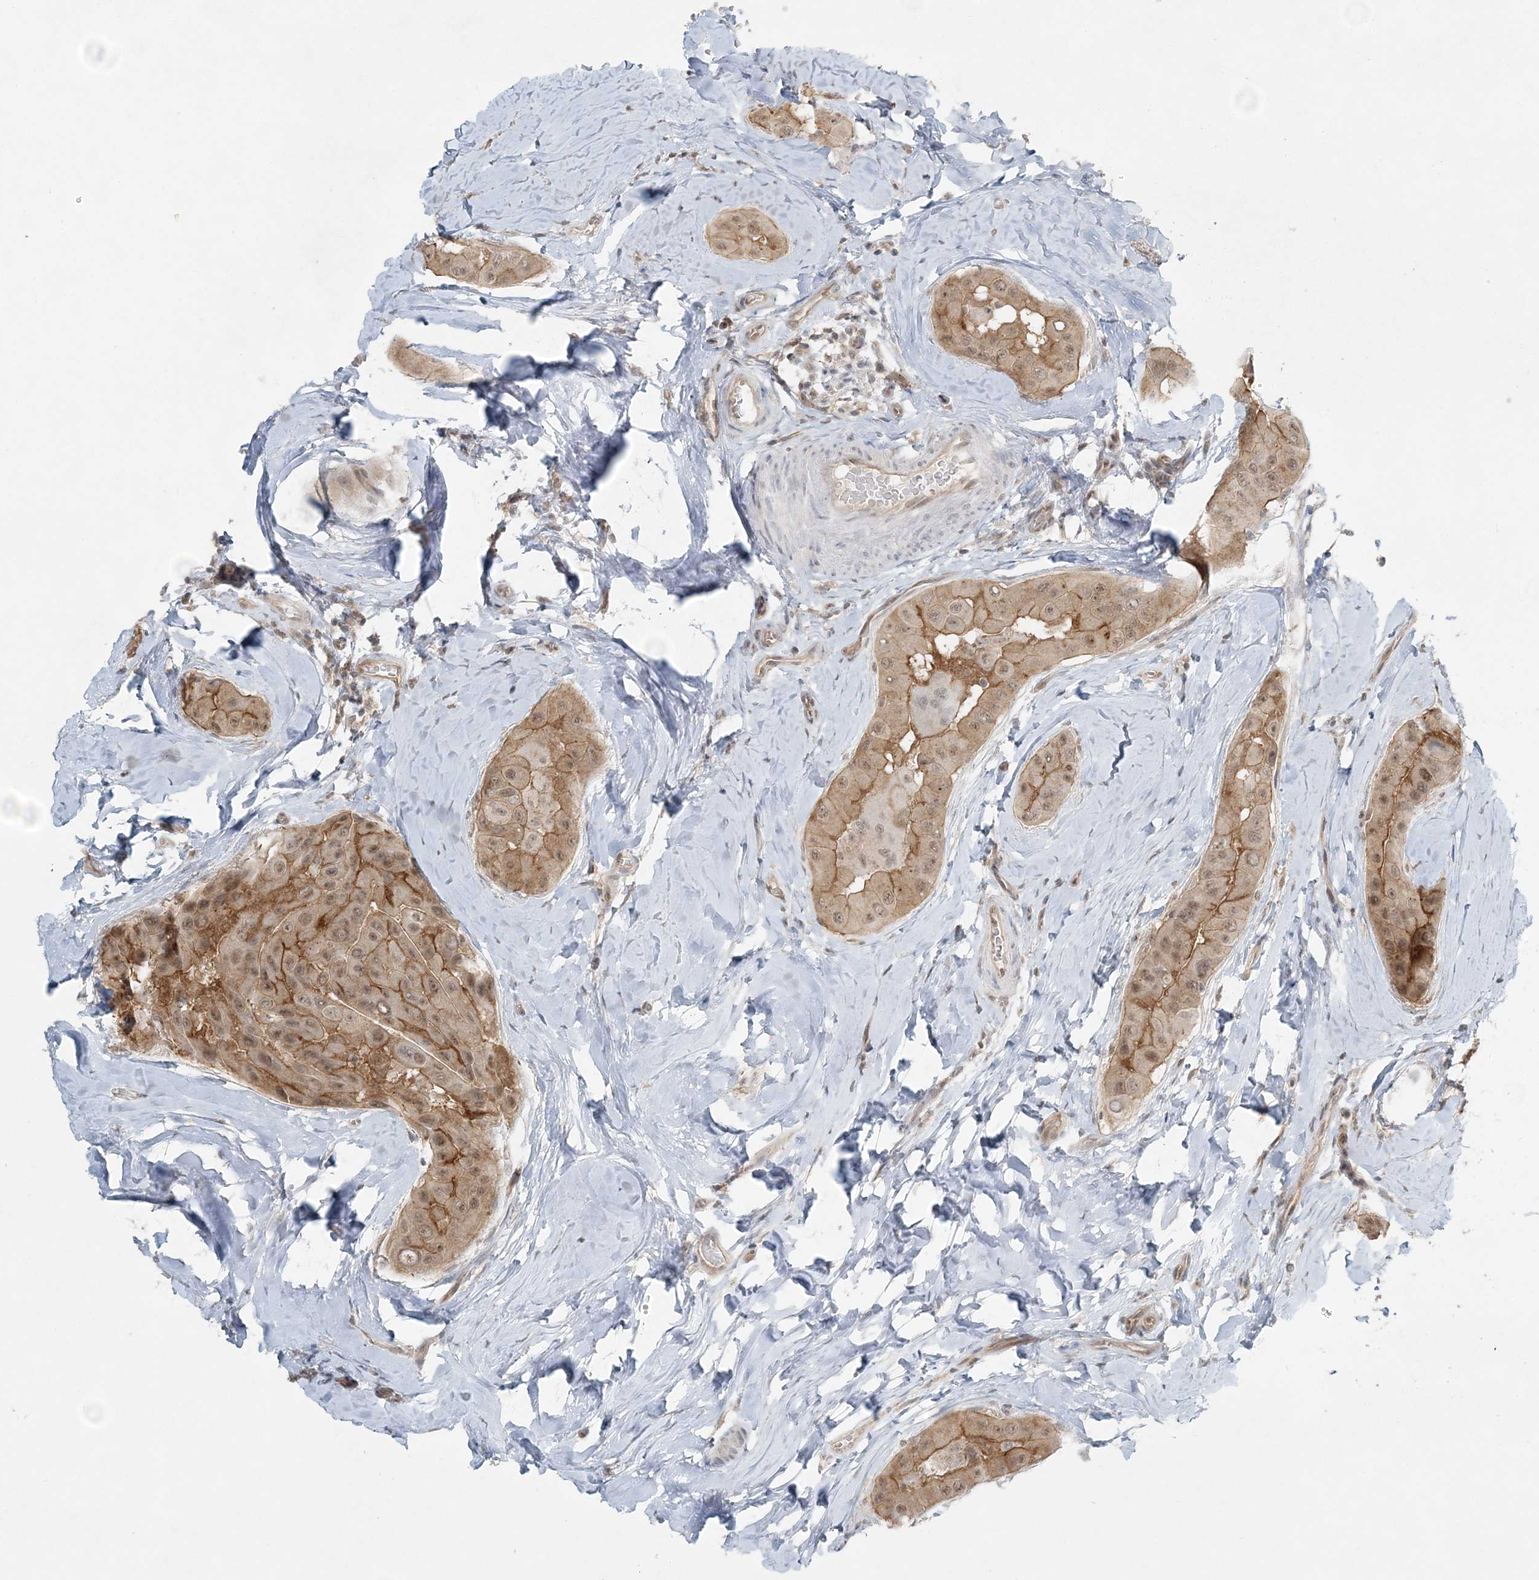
{"staining": {"intensity": "moderate", "quantity": ">75%", "location": "cytoplasmic/membranous,nuclear"}, "tissue": "thyroid cancer", "cell_type": "Tumor cells", "image_type": "cancer", "snomed": [{"axis": "morphology", "description": "Papillary adenocarcinoma, NOS"}, {"axis": "topography", "description": "Thyroid gland"}], "caption": "Tumor cells reveal moderate cytoplasmic/membranous and nuclear positivity in about >75% of cells in papillary adenocarcinoma (thyroid).", "gene": "ATP11A", "patient": {"sex": "male", "age": 33}}